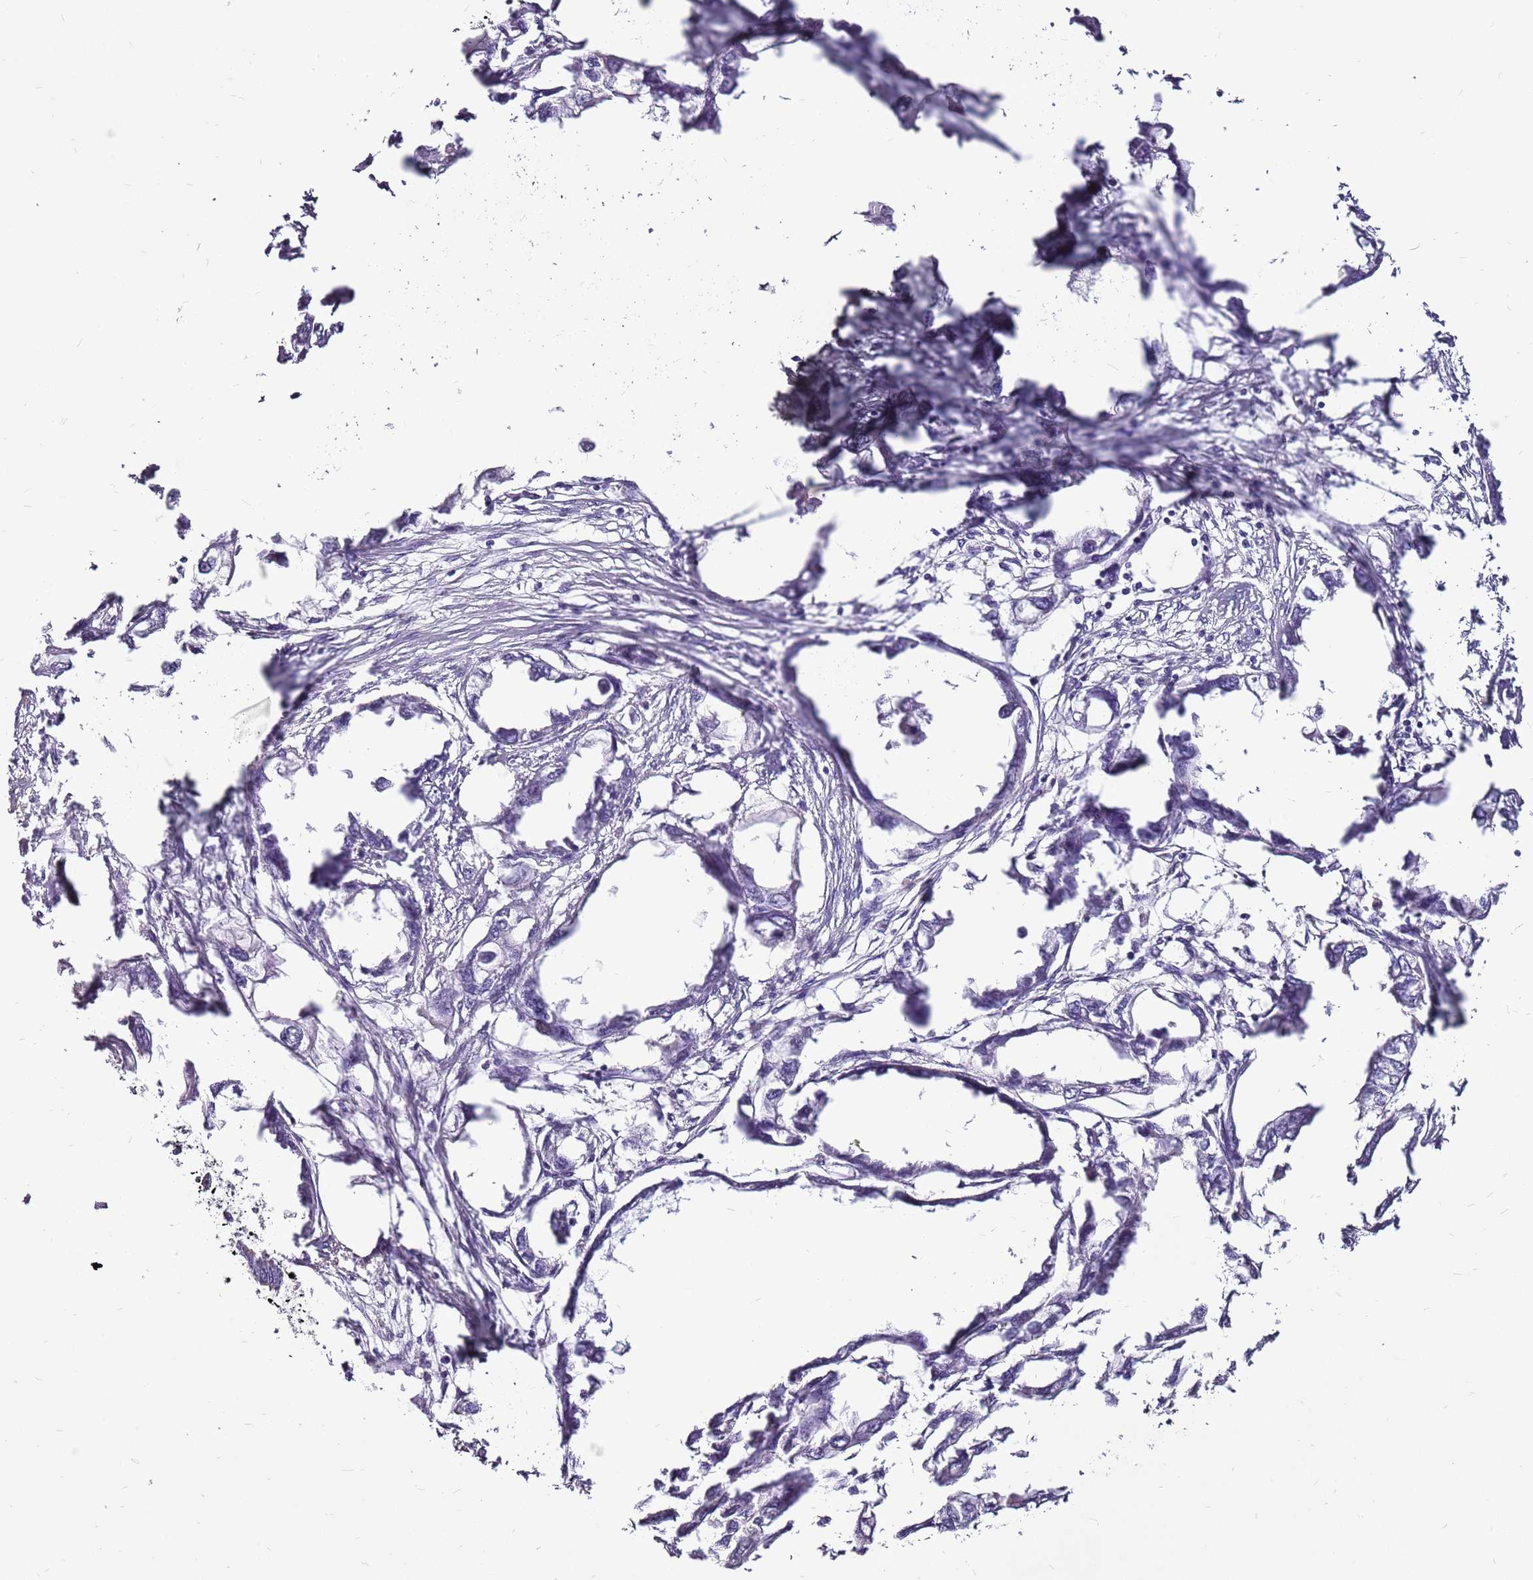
{"staining": {"intensity": "negative", "quantity": "none", "location": "none"}, "tissue": "endometrial cancer", "cell_type": "Tumor cells", "image_type": "cancer", "snomed": [{"axis": "morphology", "description": "Adenocarcinoma, NOS"}, {"axis": "morphology", "description": "Adenocarcinoma, metastatic, NOS"}, {"axis": "topography", "description": "Adipose tissue"}, {"axis": "topography", "description": "Endometrium"}], "caption": "Human endometrial cancer stained for a protein using immunohistochemistry exhibits no positivity in tumor cells.", "gene": "ACSS3", "patient": {"sex": "female", "age": 67}}